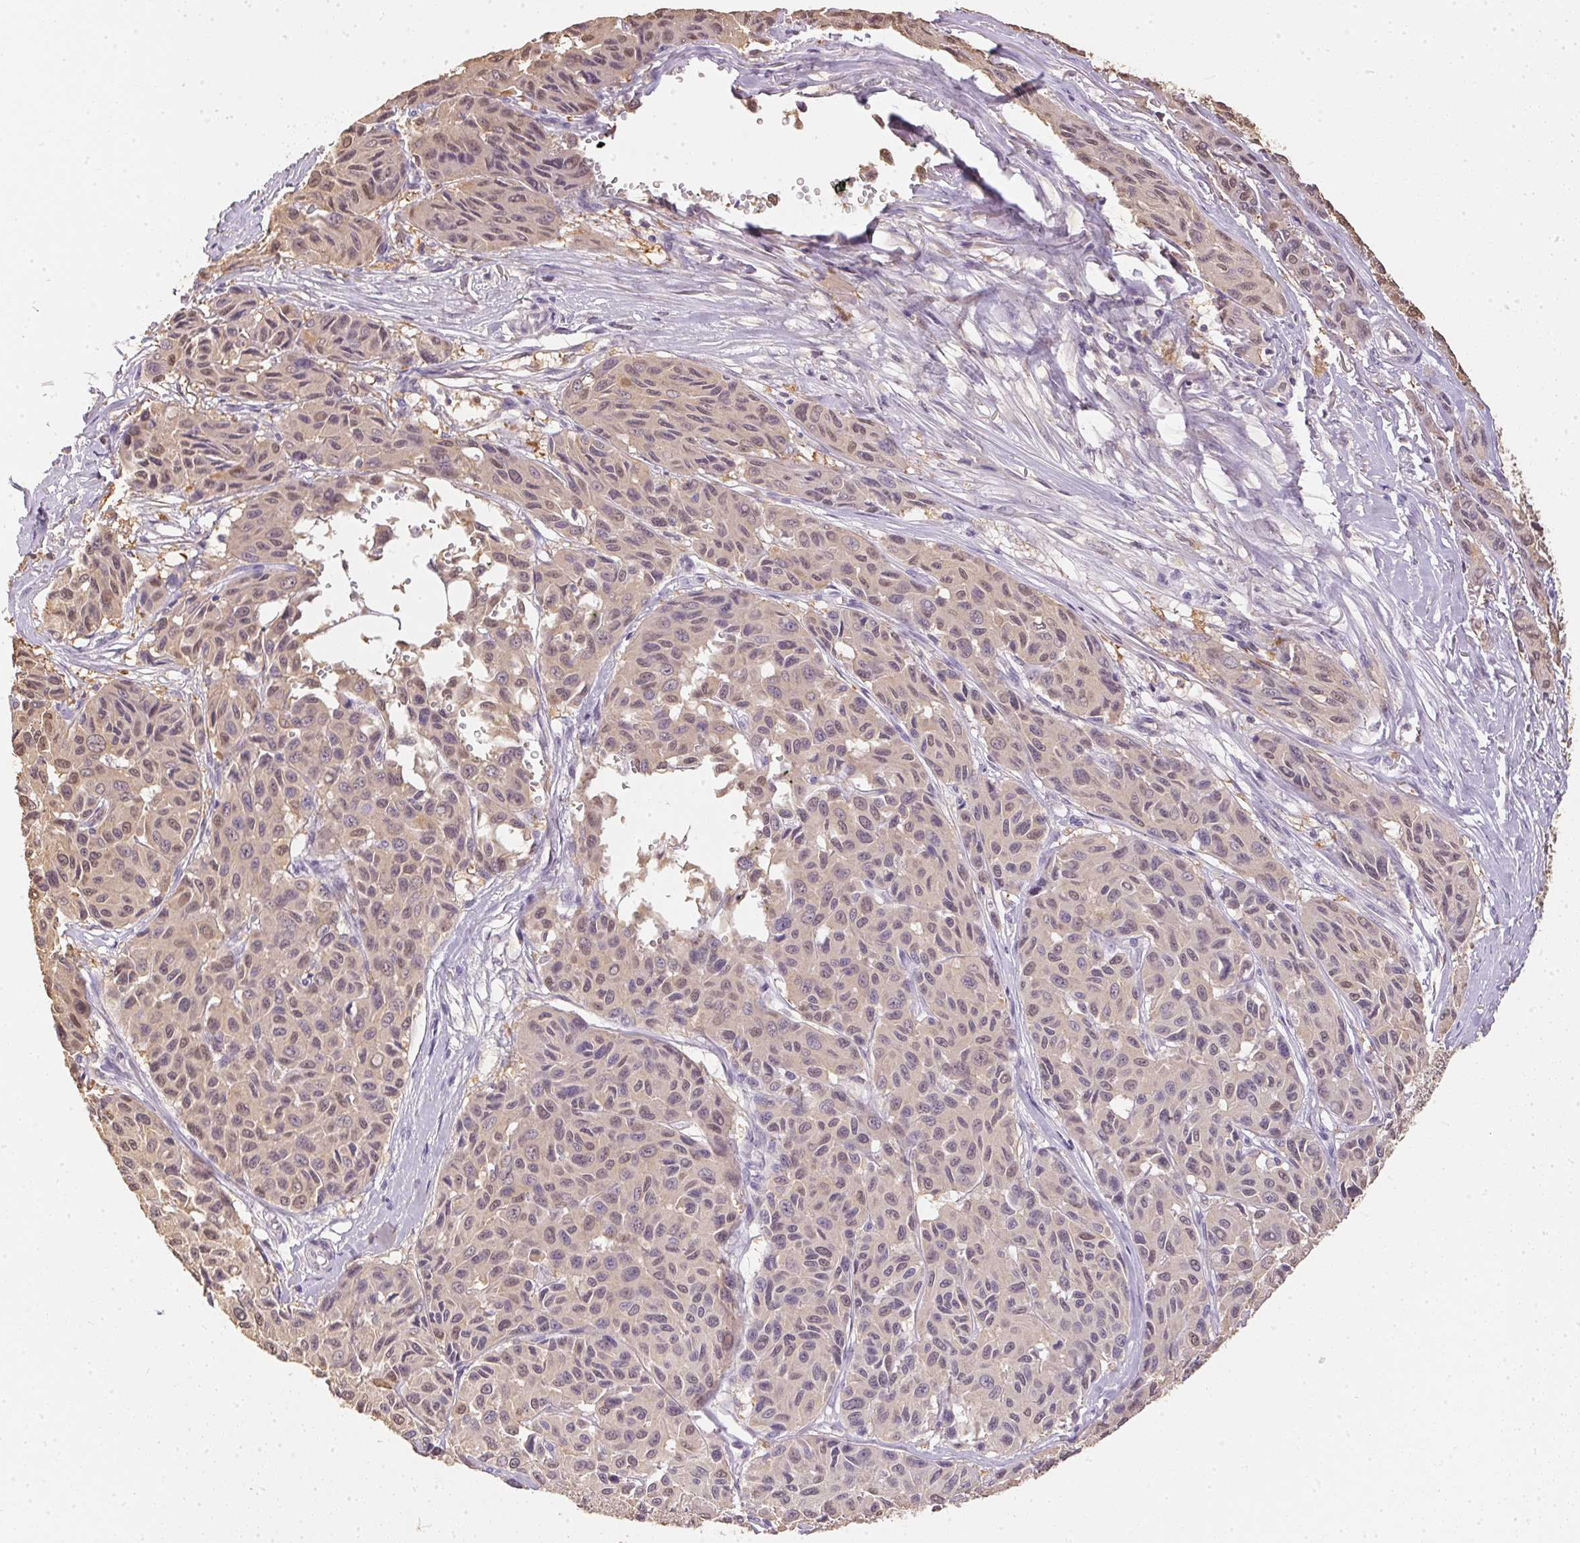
{"staining": {"intensity": "weak", "quantity": "25%-75%", "location": "nuclear"}, "tissue": "melanoma", "cell_type": "Tumor cells", "image_type": "cancer", "snomed": [{"axis": "morphology", "description": "Malignant melanoma, NOS"}, {"axis": "topography", "description": "Skin"}], "caption": "Malignant melanoma stained for a protein shows weak nuclear positivity in tumor cells.", "gene": "S100A3", "patient": {"sex": "female", "age": 66}}